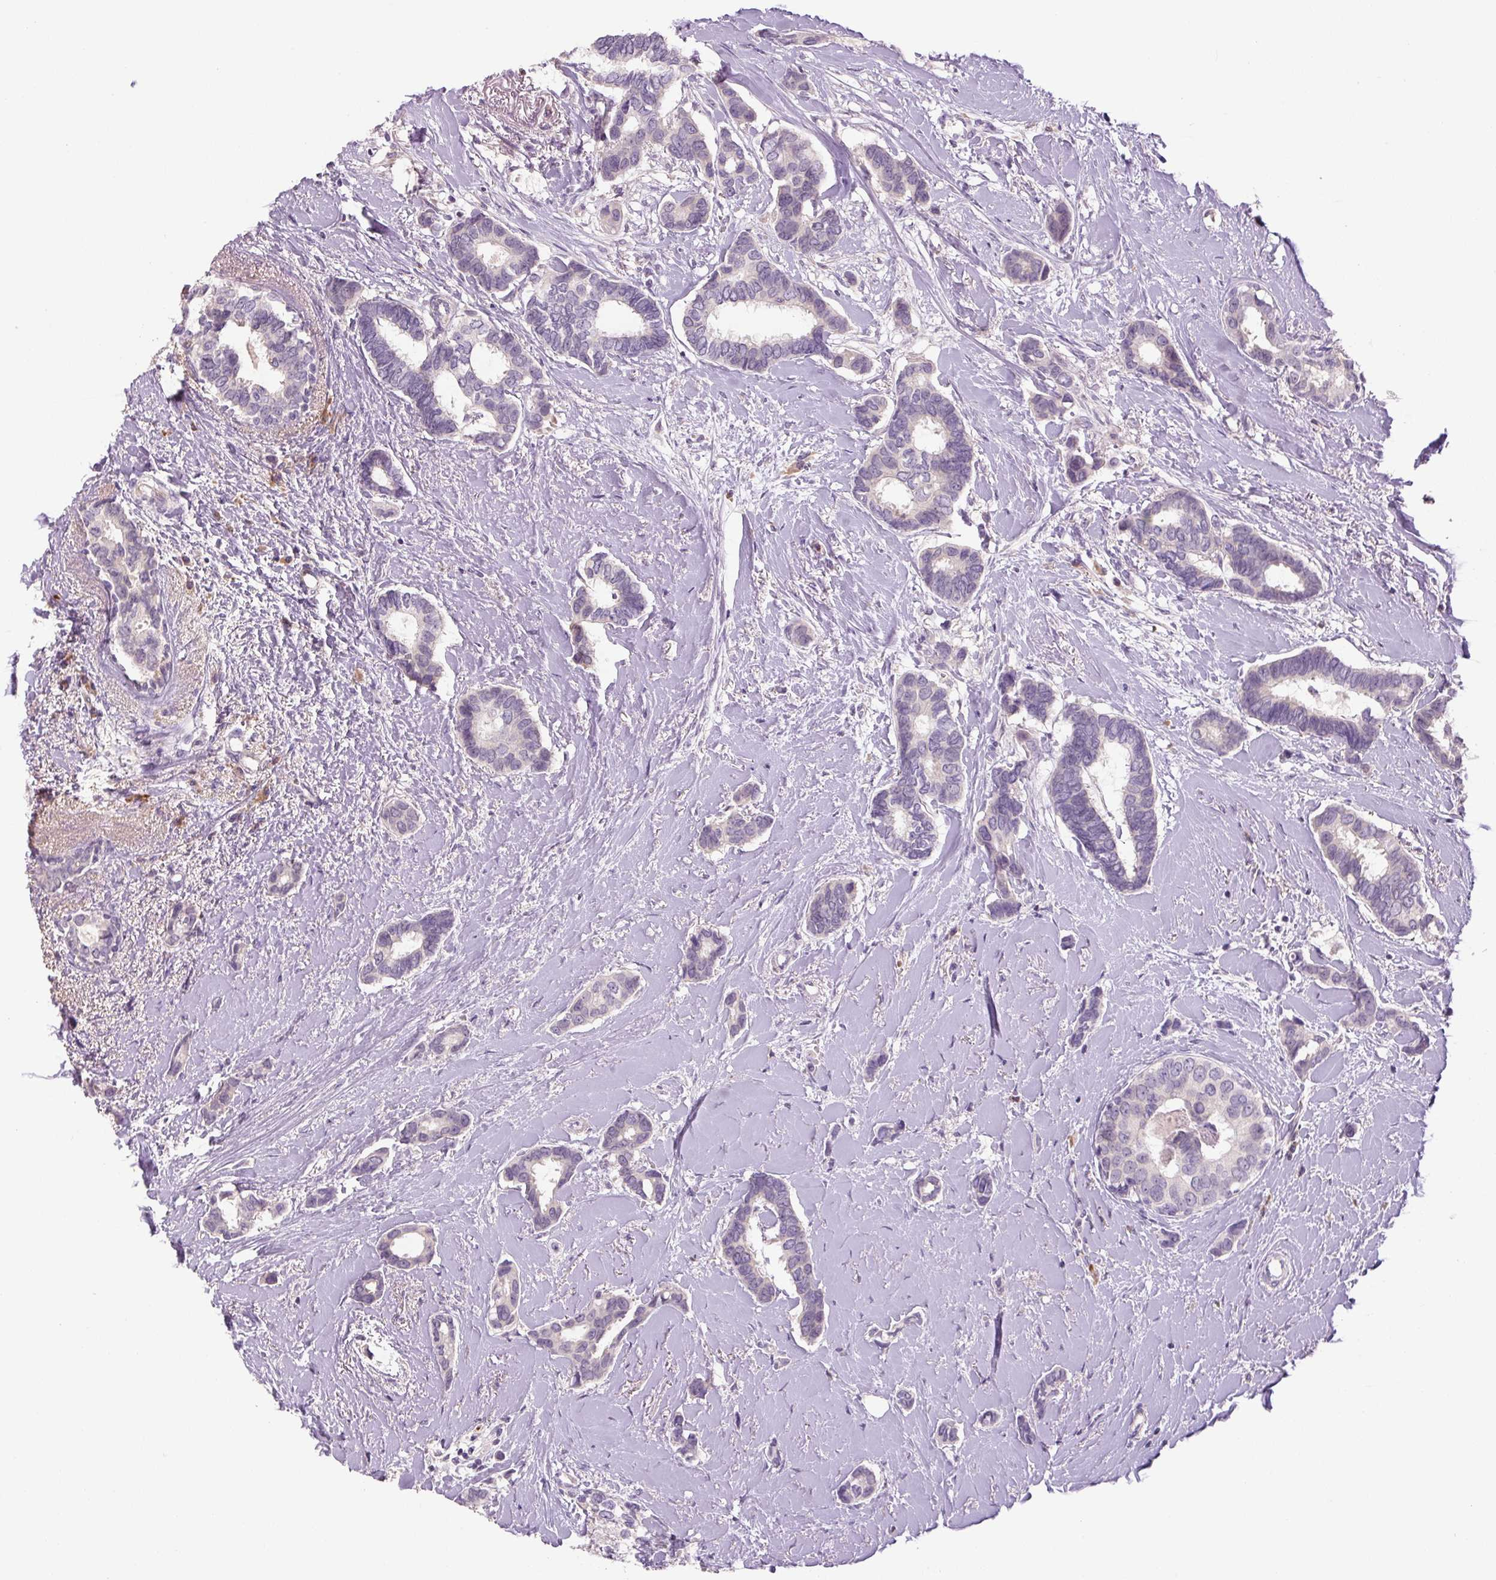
{"staining": {"intensity": "negative", "quantity": "none", "location": "none"}, "tissue": "breast cancer", "cell_type": "Tumor cells", "image_type": "cancer", "snomed": [{"axis": "morphology", "description": "Duct carcinoma"}, {"axis": "topography", "description": "Breast"}], "caption": "The histopathology image shows no significant expression in tumor cells of breast intraductal carcinoma.", "gene": "TMEM100", "patient": {"sex": "female", "age": 73}}